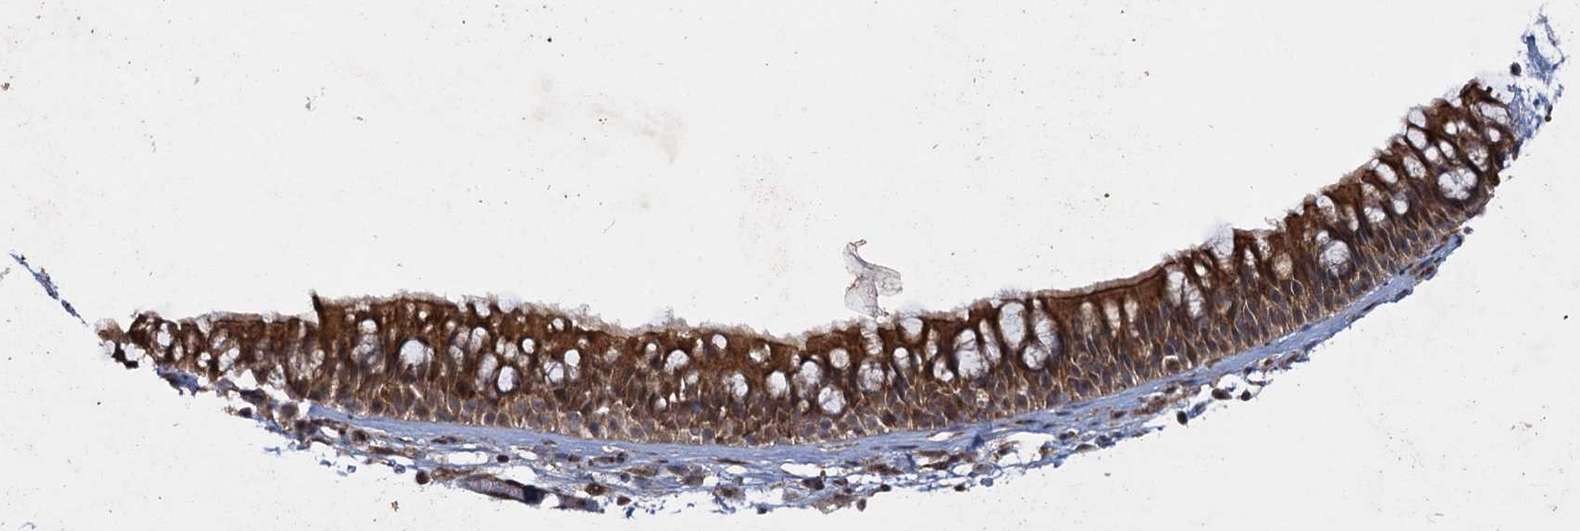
{"staining": {"intensity": "strong", "quantity": ">75%", "location": "cytoplasmic/membranous"}, "tissue": "nasopharynx", "cell_type": "Respiratory epithelial cells", "image_type": "normal", "snomed": [{"axis": "morphology", "description": "Normal tissue, NOS"}, {"axis": "morphology", "description": "Inflammation, NOS"}, {"axis": "morphology", "description": "Malignant melanoma, Metastatic site"}, {"axis": "topography", "description": "Nasopharynx"}], "caption": "Protein expression by immunohistochemistry displays strong cytoplasmic/membranous positivity in about >75% of respiratory epithelial cells in benign nasopharynx.", "gene": "HAUS1", "patient": {"sex": "male", "age": 70}}